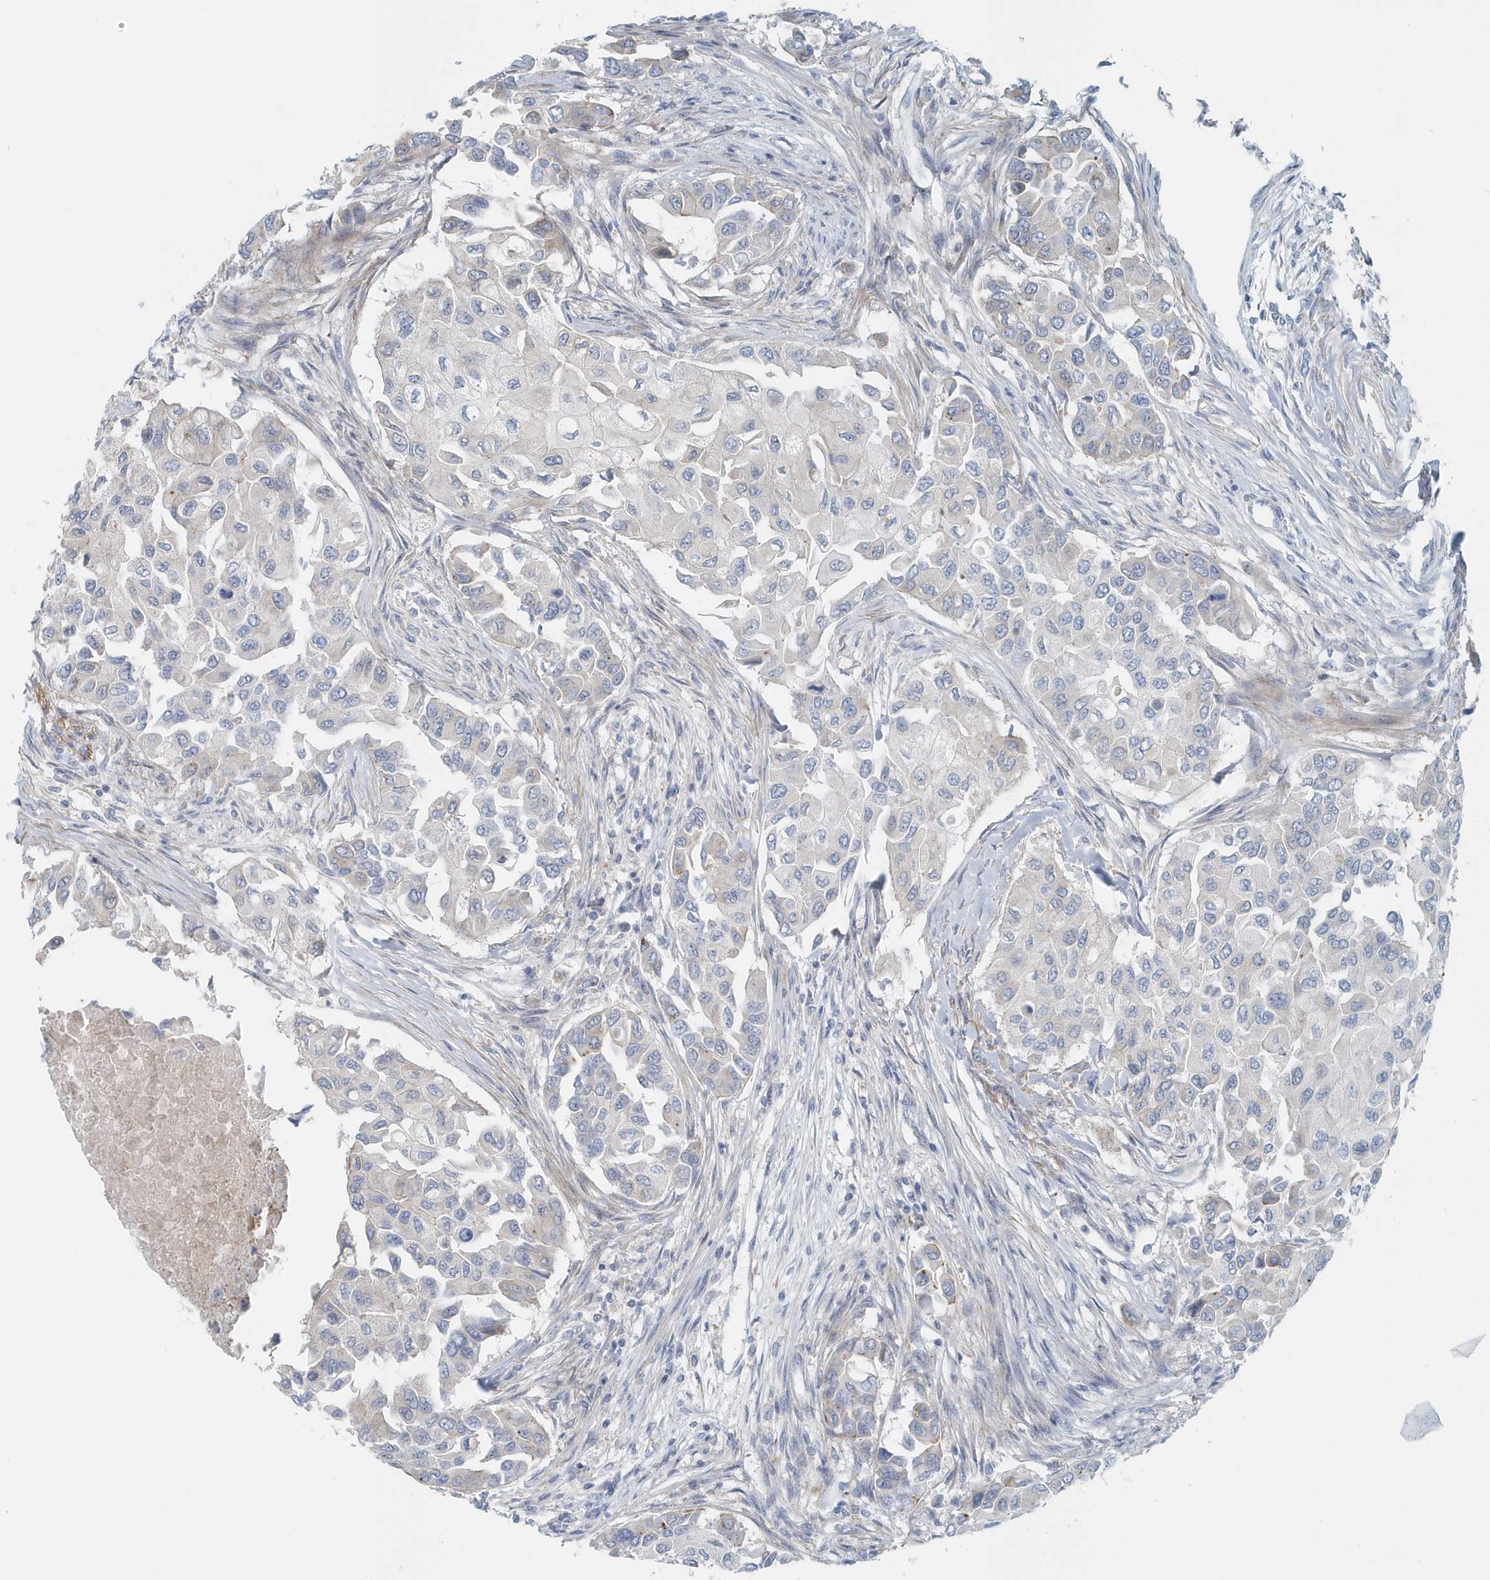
{"staining": {"intensity": "negative", "quantity": "none", "location": "none"}, "tissue": "breast cancer", "cell_type": "Tumor cells", "image_type": "cancer", "snomed": [{"axis": "morphology", "description": "Normal tissue, NOS"}, {"axis": "morphology", "description": "Duct carcinoma"}, {"axis": "topography", "description": "Breast"}], "caption": "The image reveals no significant expression in tumor cells of breast intraductal carcinoma.", "gene": "MMUT", "patient": {"sex": "female", "age": 49}}